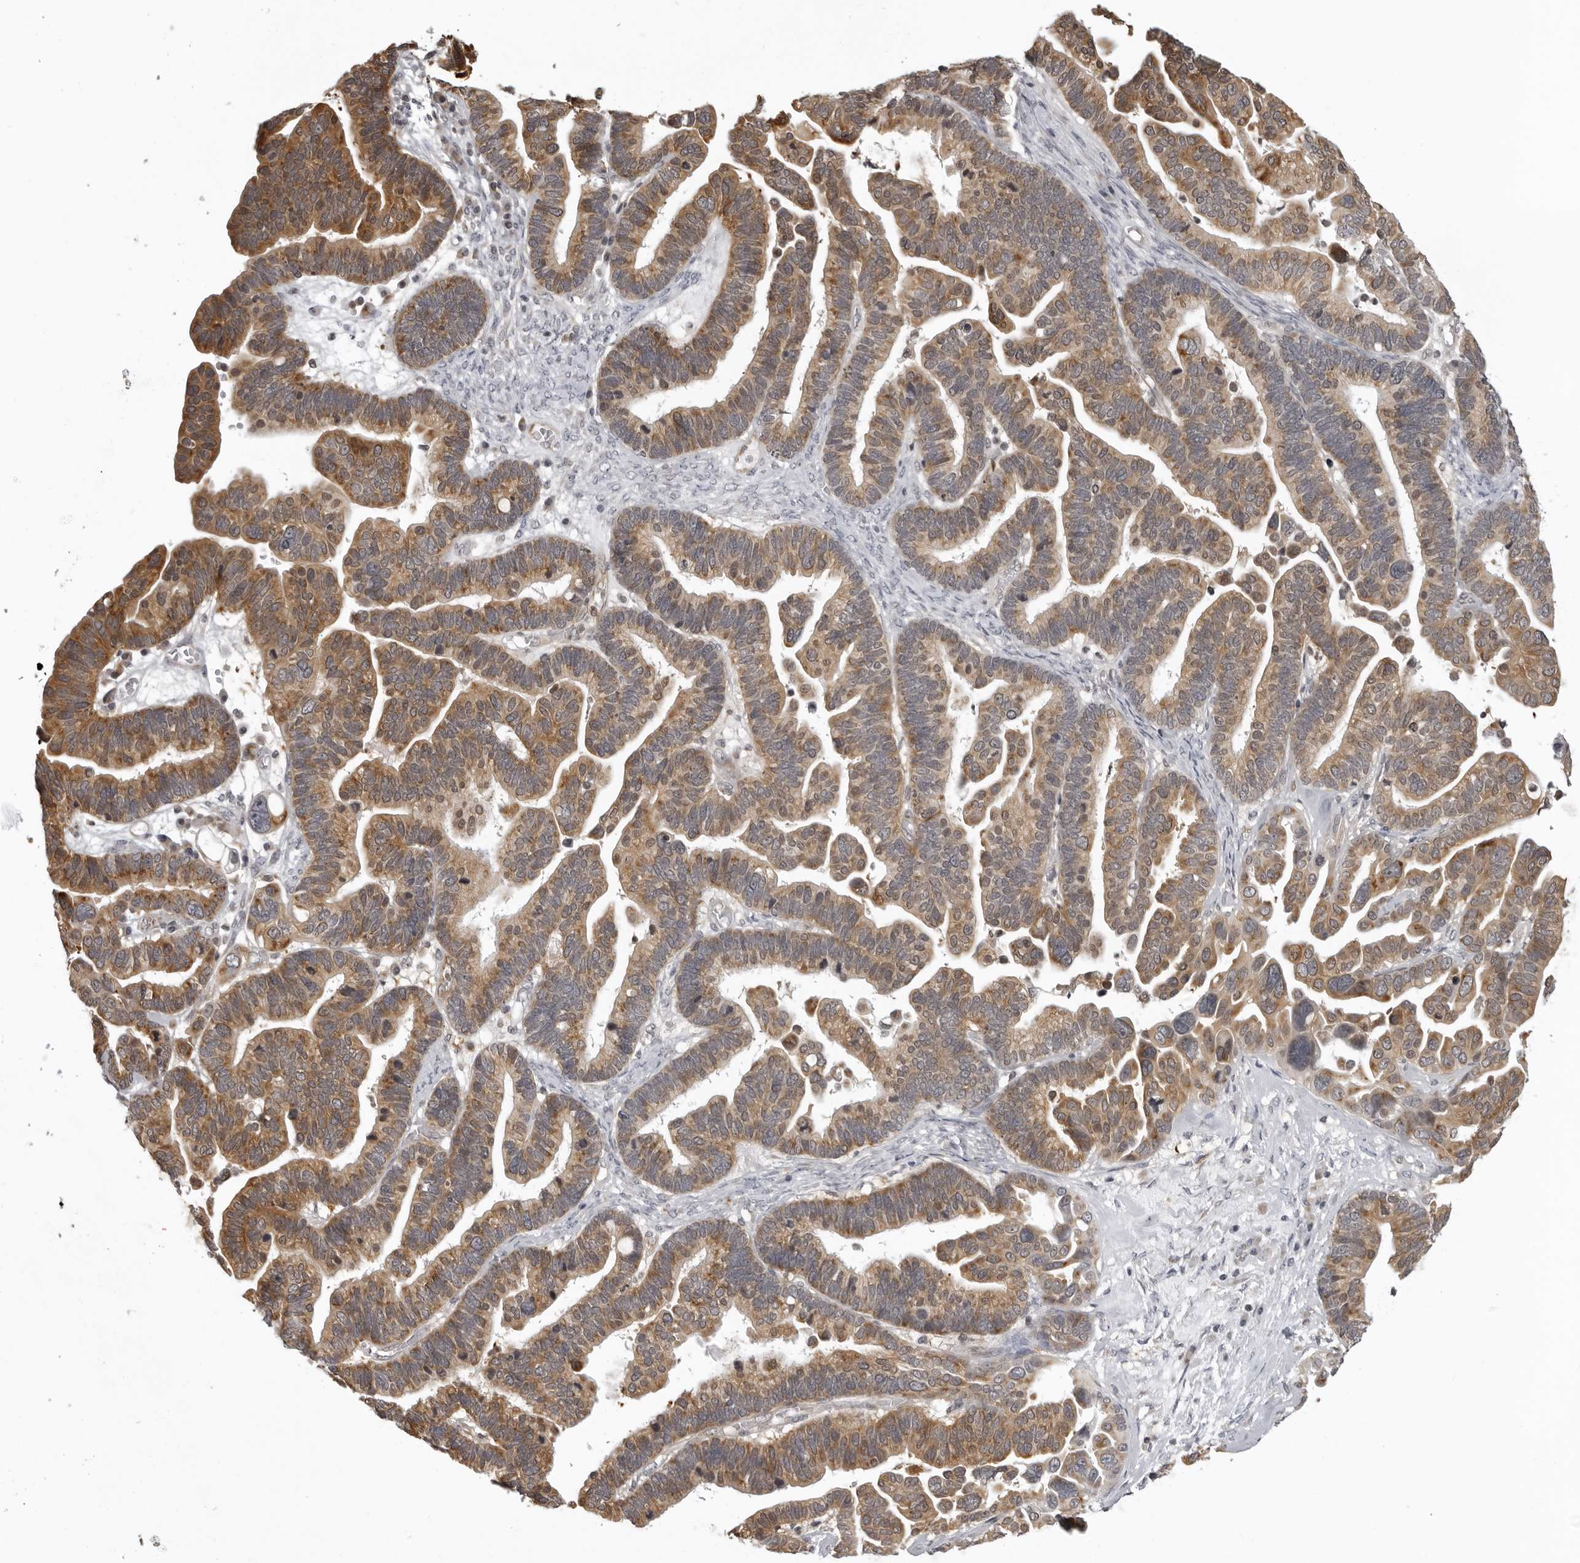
{"staining": {"intensity": "moderate", "quantity": ">75%", "location": "cytoplasmic/membranous"}, "tissue": "ovarian cancer", "cell_type": "Tumor cells", "image_type": "cancer", "snomed": [{"axis": "morphology", "description": "Cystadenocarcinoma, serous, NOS"}, {"axis": "topography", "description": "Ovary"}], "caption": "Serous cystadenocarcinoma (ovarian) stained for a protein (brown) shows moderate cytoplasmic/membranous positive positivity in about >75% of tumor cells.", "gene": "MRPS15", "patient": {"sex": "female", "age": 56}}